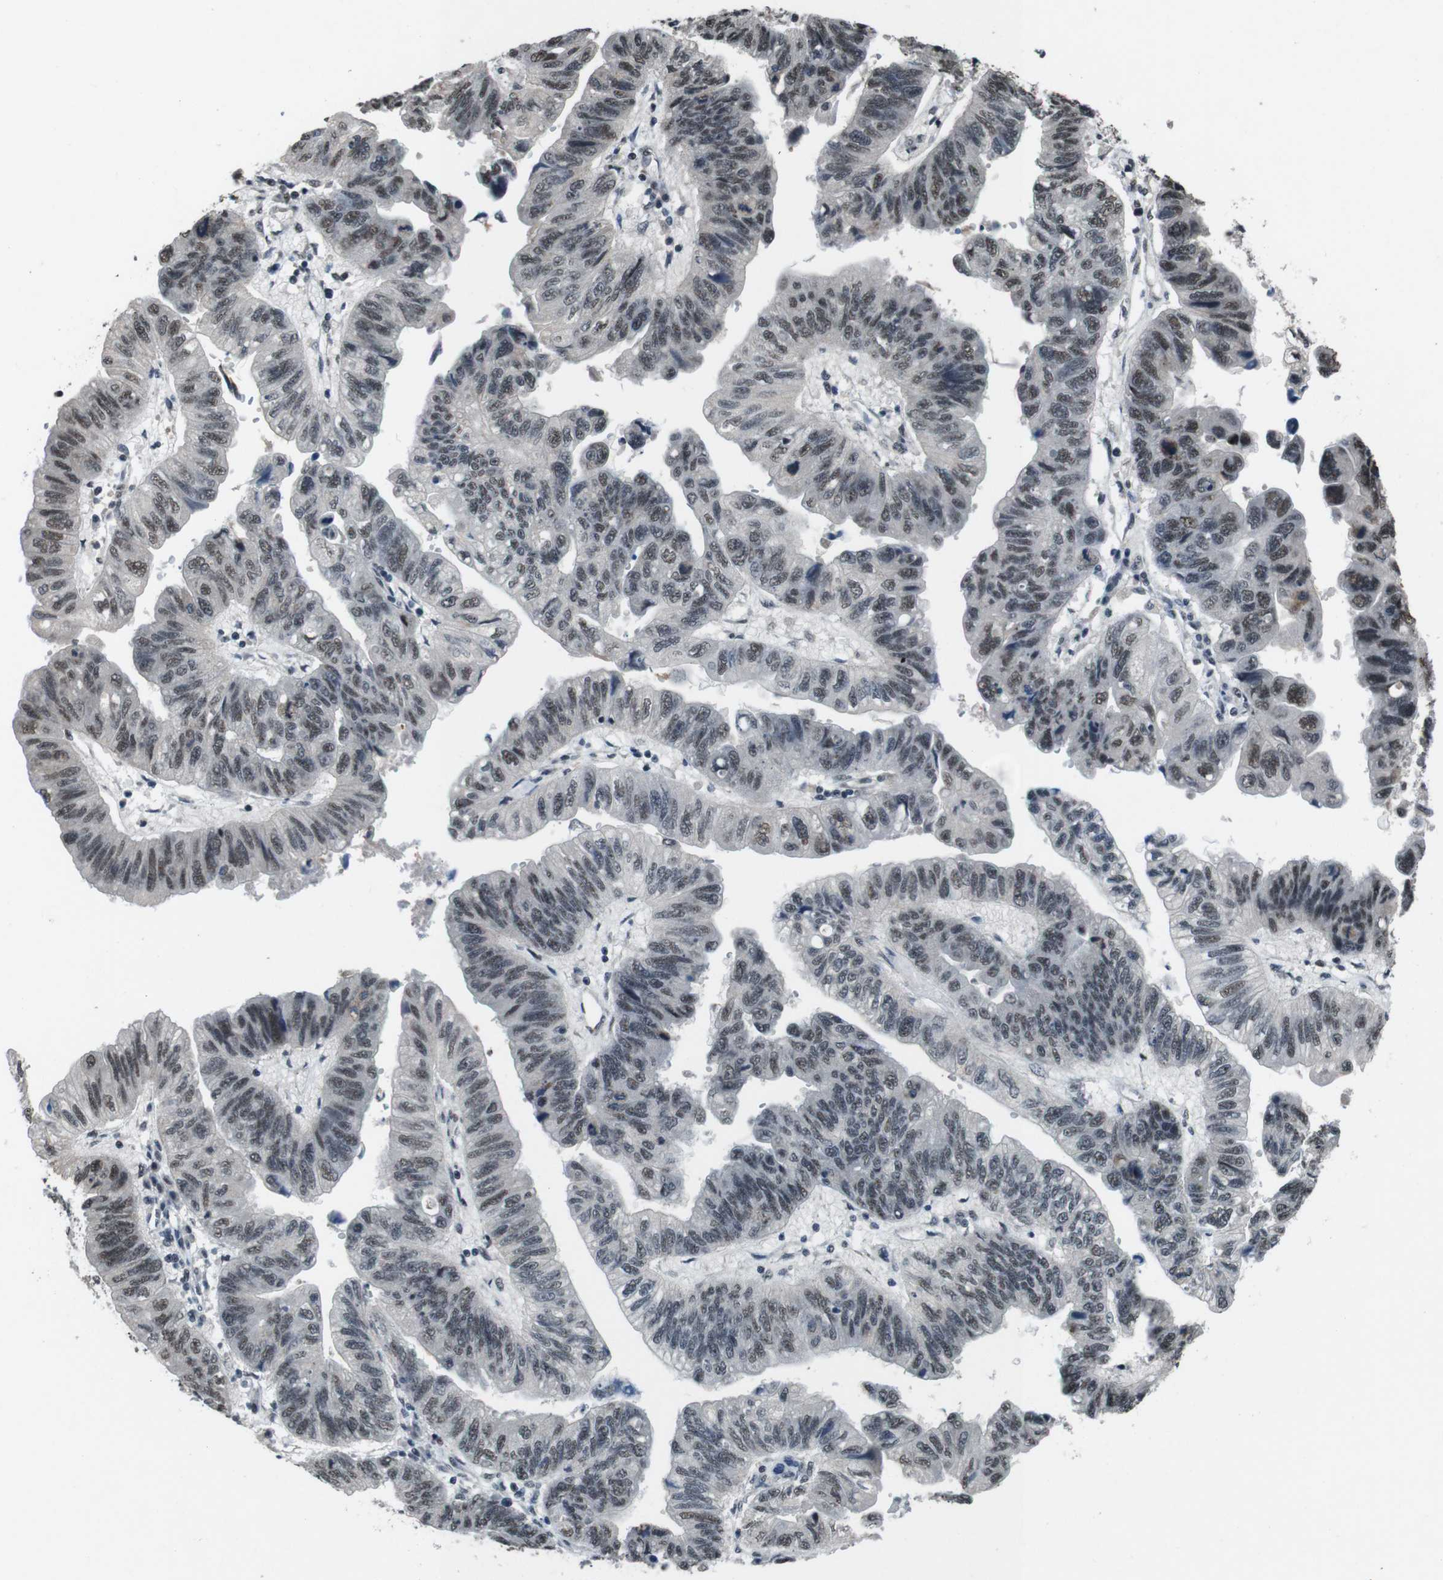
{"staining": {"intensity": "moderate", "quantity": "25%-75%", "location": "nuclear"}, "tissue": "stomach cancer", "cell_type": "Tumor cells", "image_type": "cancer", "snomed": [{"axis": "morphology", "description": "Adenocarcinoma, NOS"}, {"axis": "topography", "description": "Stomach"}], "caption": "DAB immunohistochemical staining of human stomach adenocarcinoma shows moderate nuclear protein staining in about 25%-75% of tumor cells.", "gene": "NR4A2", "patient": {"sex": "male", "age": 59}}